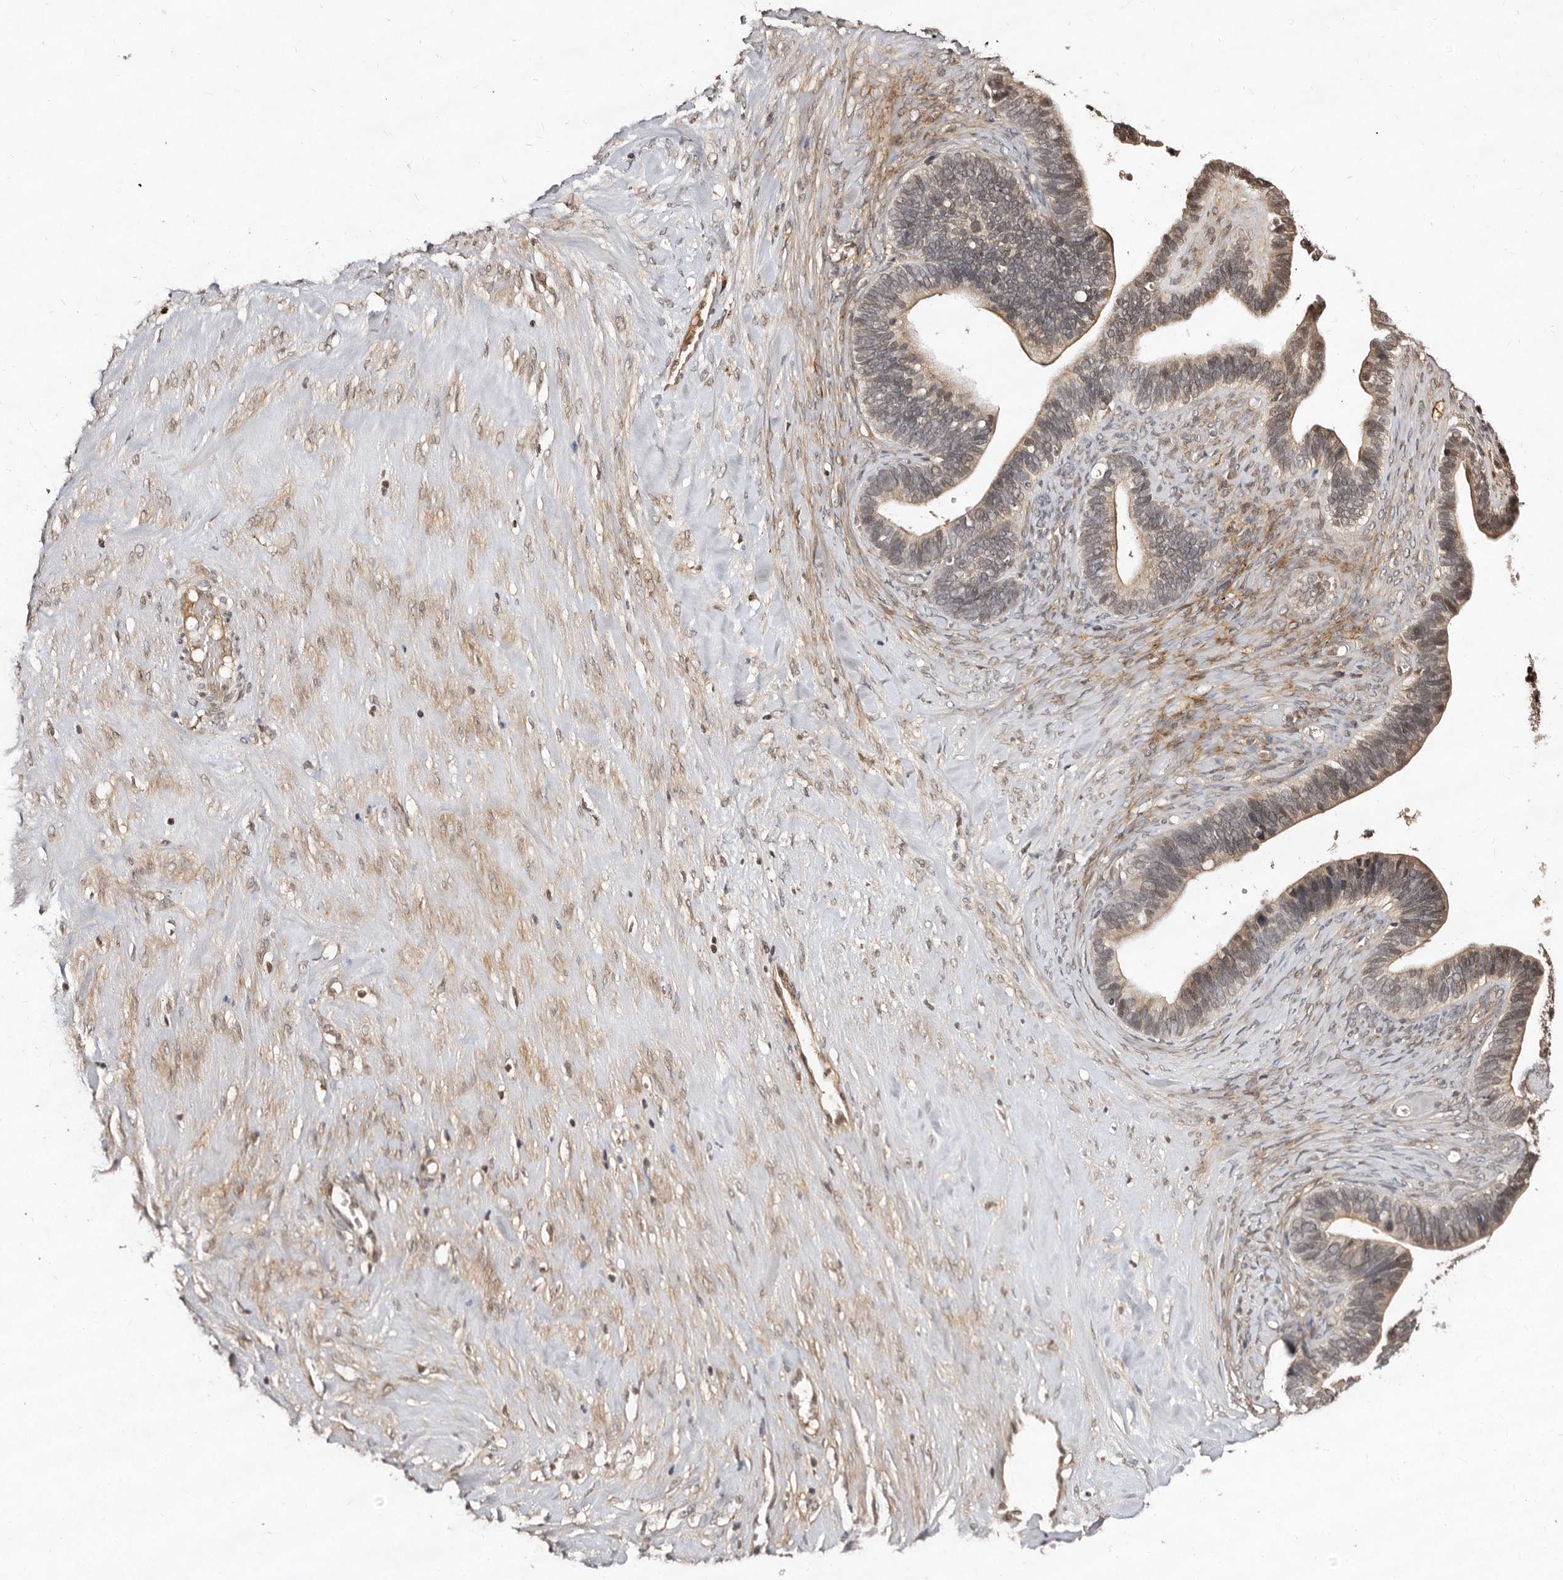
{"staining": {"intensity": "weak", "quantity": "25%-75%", "location": "cytoplasmic/membranous"}, "tissue": "ovarian cancer", "cell_type": "Tumor cells", "image_type": "cancer", "snomed": [{"axis": "morphology", "description": "Cystadenocarcinoma, serous, NOS"}, {"axis": "topography", "description": "Ovary"}], "caption": "Immunohistochemistry staining of ovarian serous cystadenocarcinoma, which reveals low levels of weak cytoplasmic/membranous staining in about 25%-75% of tumor cells indicating weak cytoplasmic/membranous protein staining. The staining was performed using DAB (brown) for protein detection and nuclei were counterstained in hematoxylin (blue).", "gene": "LCORL", "patient": {"sex": "female", "age": 56}}